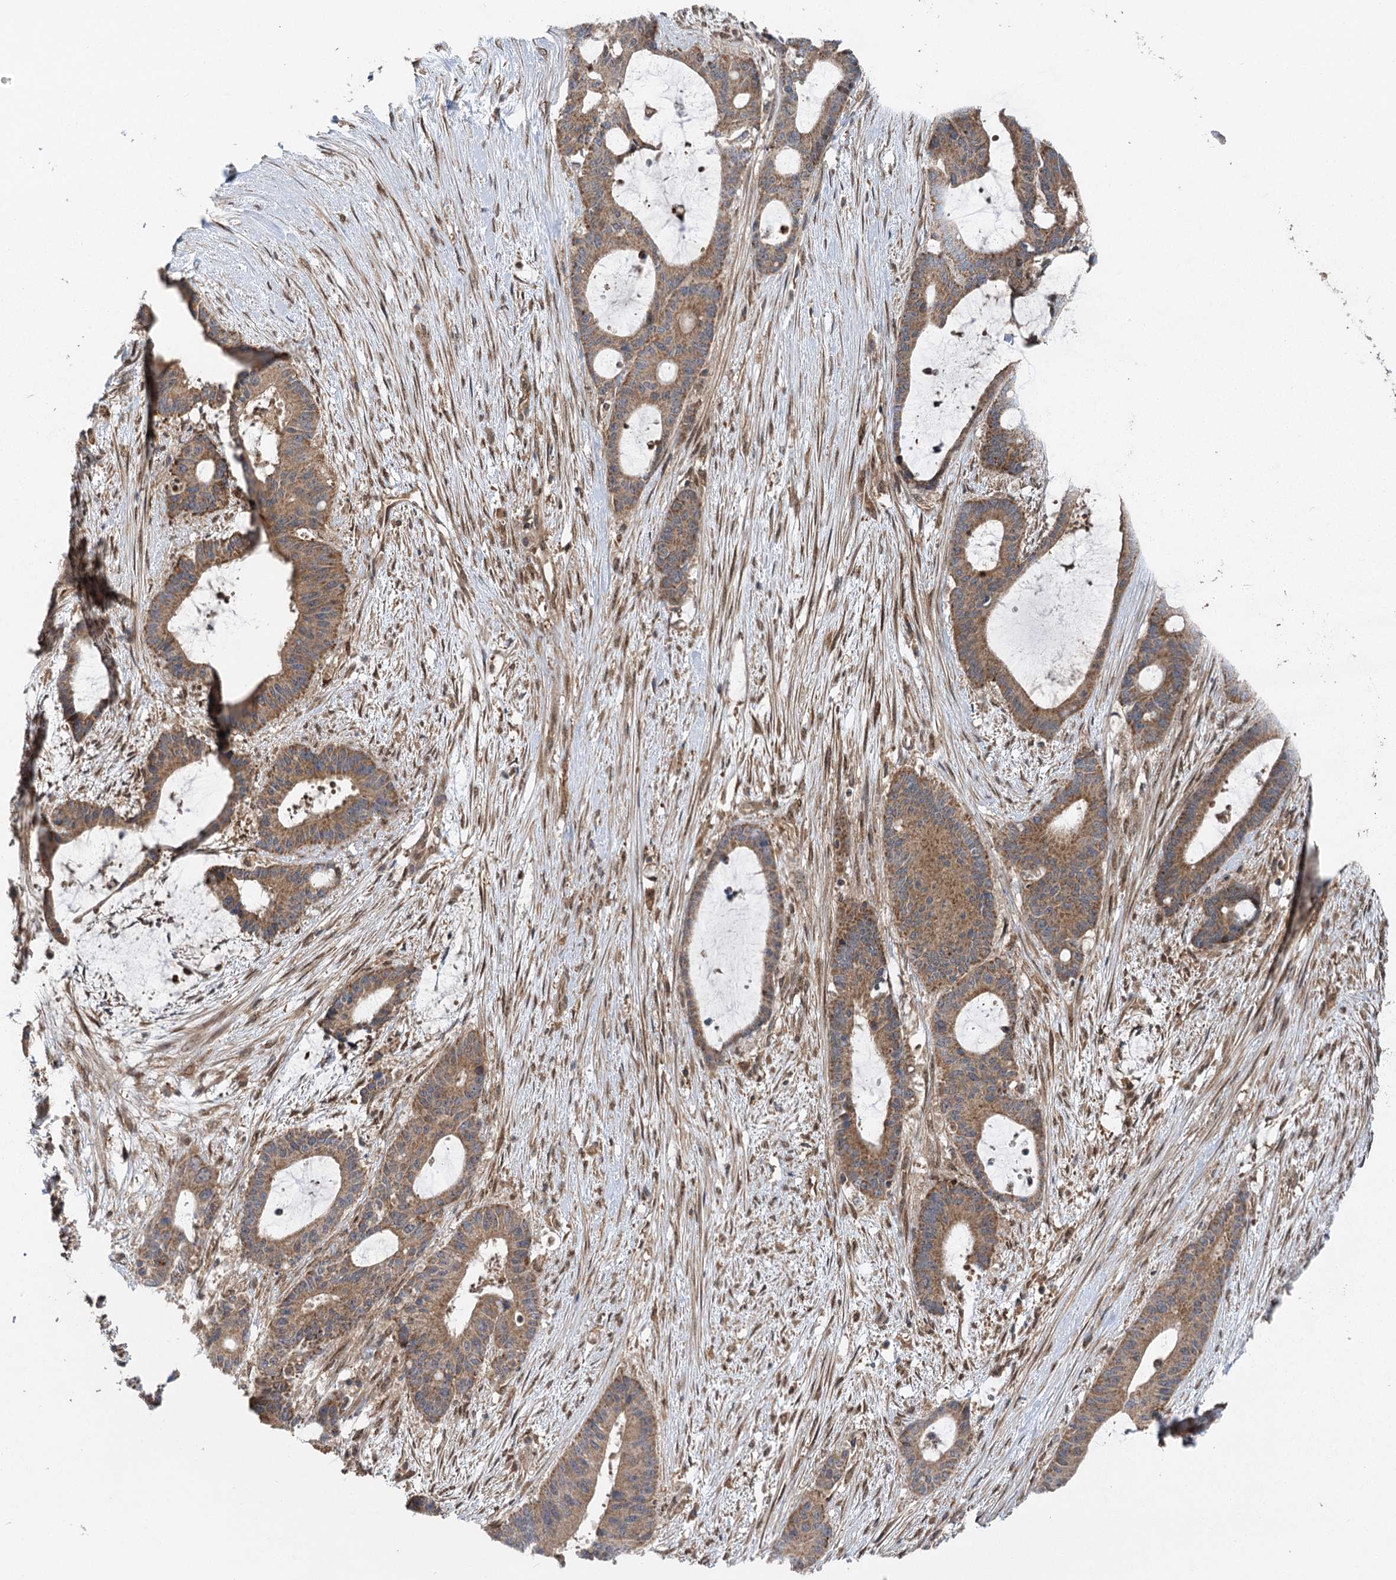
{"staining": {"intensity": "moderate", "quantity": ">75%", "location": "cytoplasmic/membranous"}, "tissue": "liver cancer", "cell_type": "Tumor cells", "image_type": "cancer", "snomed": [{"axis": "morphology", "description": "Normal tissue, NOS"}, {"axis": "morphology", "description": "Cholangiocarcinoma"}, {"axis": "topography", "description": "Liver"}, {"axis": "topography", "description": "Peripheral nerve tissue"}], "caption": "There is medium levels of moderate cytoplasmic/membranous staining in tumor cells of liver cancer, as demonstrated by immunohistochemical staining (brown color).", "gene": "C12orf4", "patient": {"sex": "female", "age": 73}}